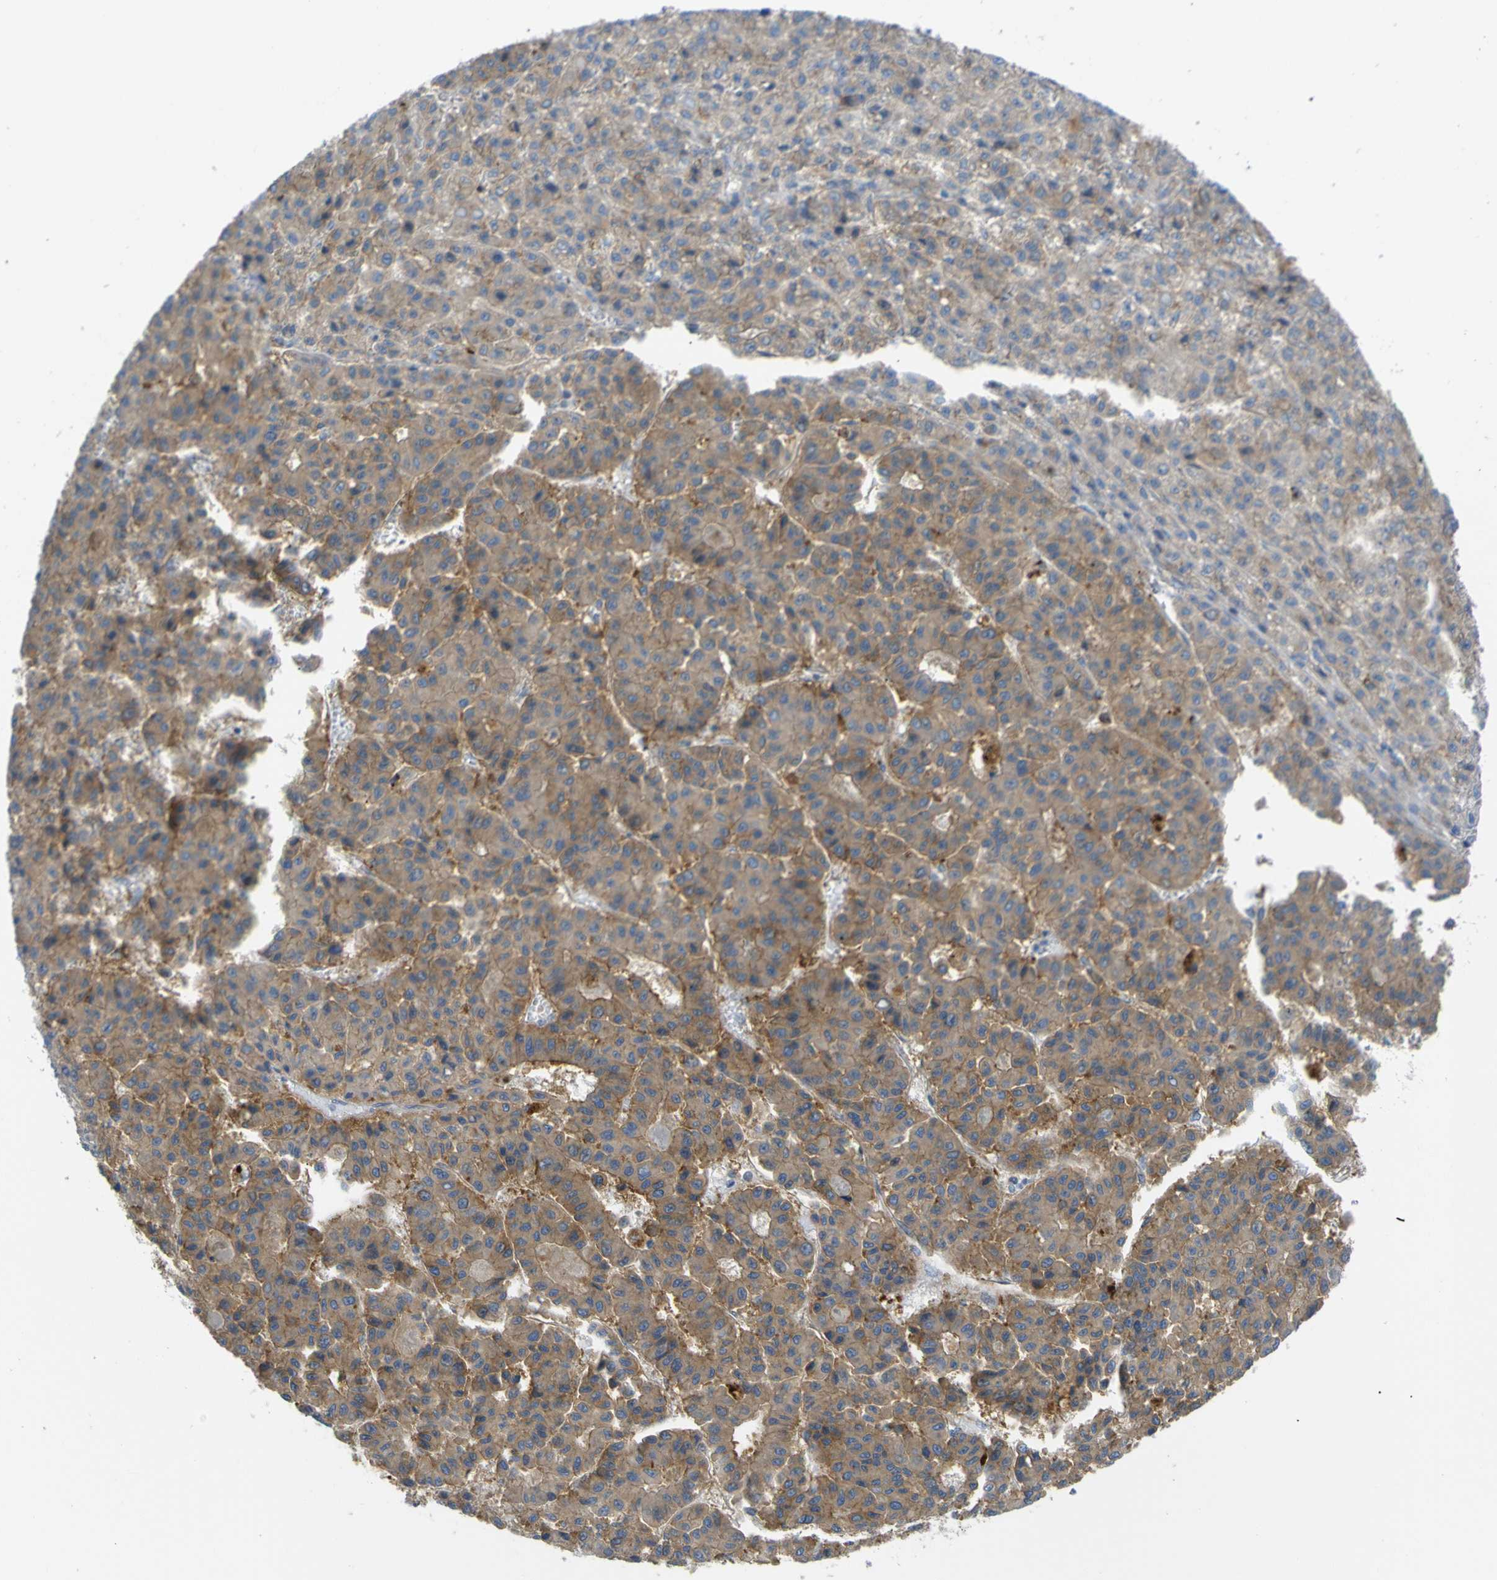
{"staining": {"intensity": "moderate", "quantity": ">75%", "location": "cytoplasmic/membranous"}, "tissue": "liver cancer", "cell_type": "Tumor cells", "image_type": "cancer", "snomed": [{"axis": "morphology", "description": "Carcinoma, Hepatocellular, NOS"}, {"axis": "topography", "description": "Liver"}], "caption": "Immunohistochemical staining of human liver cancer reveals medium levels of moderate cytoplasmic/membranous protein positivity in approximately >75% of tumor cells.", "gene": "SYPL1", "patient": {"sex": "male", "age": 70}}